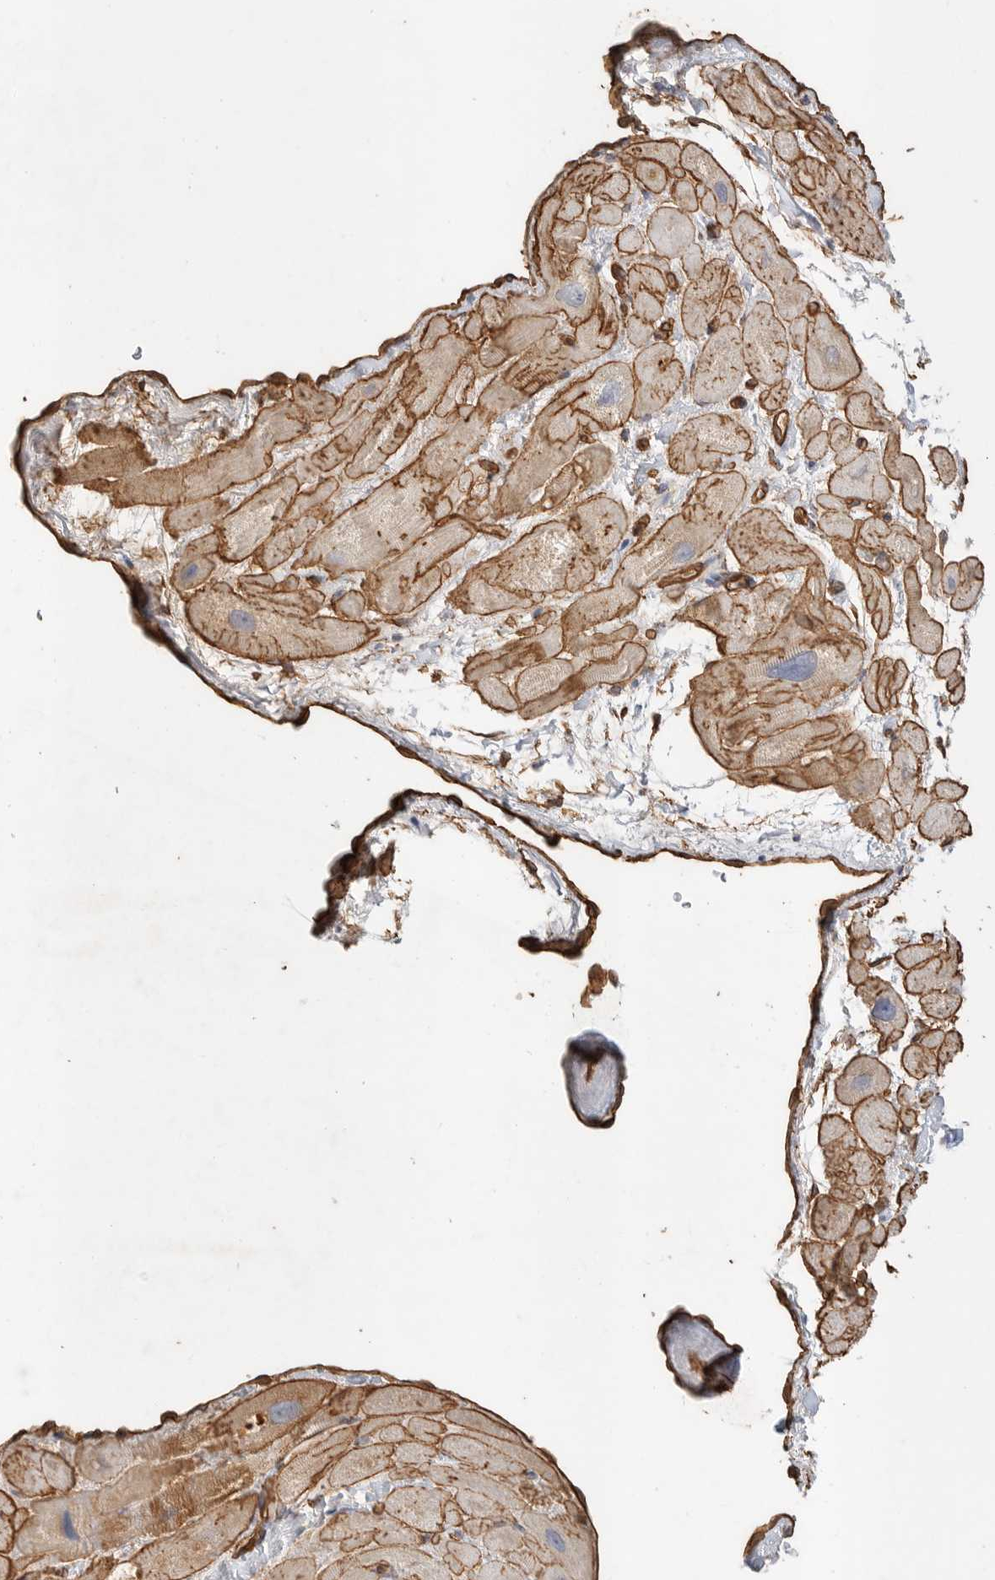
{"staining": {"intensity": "moderate", "quantity": ">75%", "location": "cytoplasmic/membranous"}, "tissue": "heart muscle", "cell_type": "Cardiomyocytes", "image_type": "normal", "snomed": [{"axis": "morphology", "description": "Normal tissue, NOS"}, {"axis": "topography", "description": "Heart"}], "caption": "There is medium levels of moderate cytoplasmic/membranous staining in cardiomyocytes of benign heart muscle, as demonstrated by immunohistochemical staining (brown color).", "gene": "JMJD4", "patient": {"sex": "male", "age": 49}}